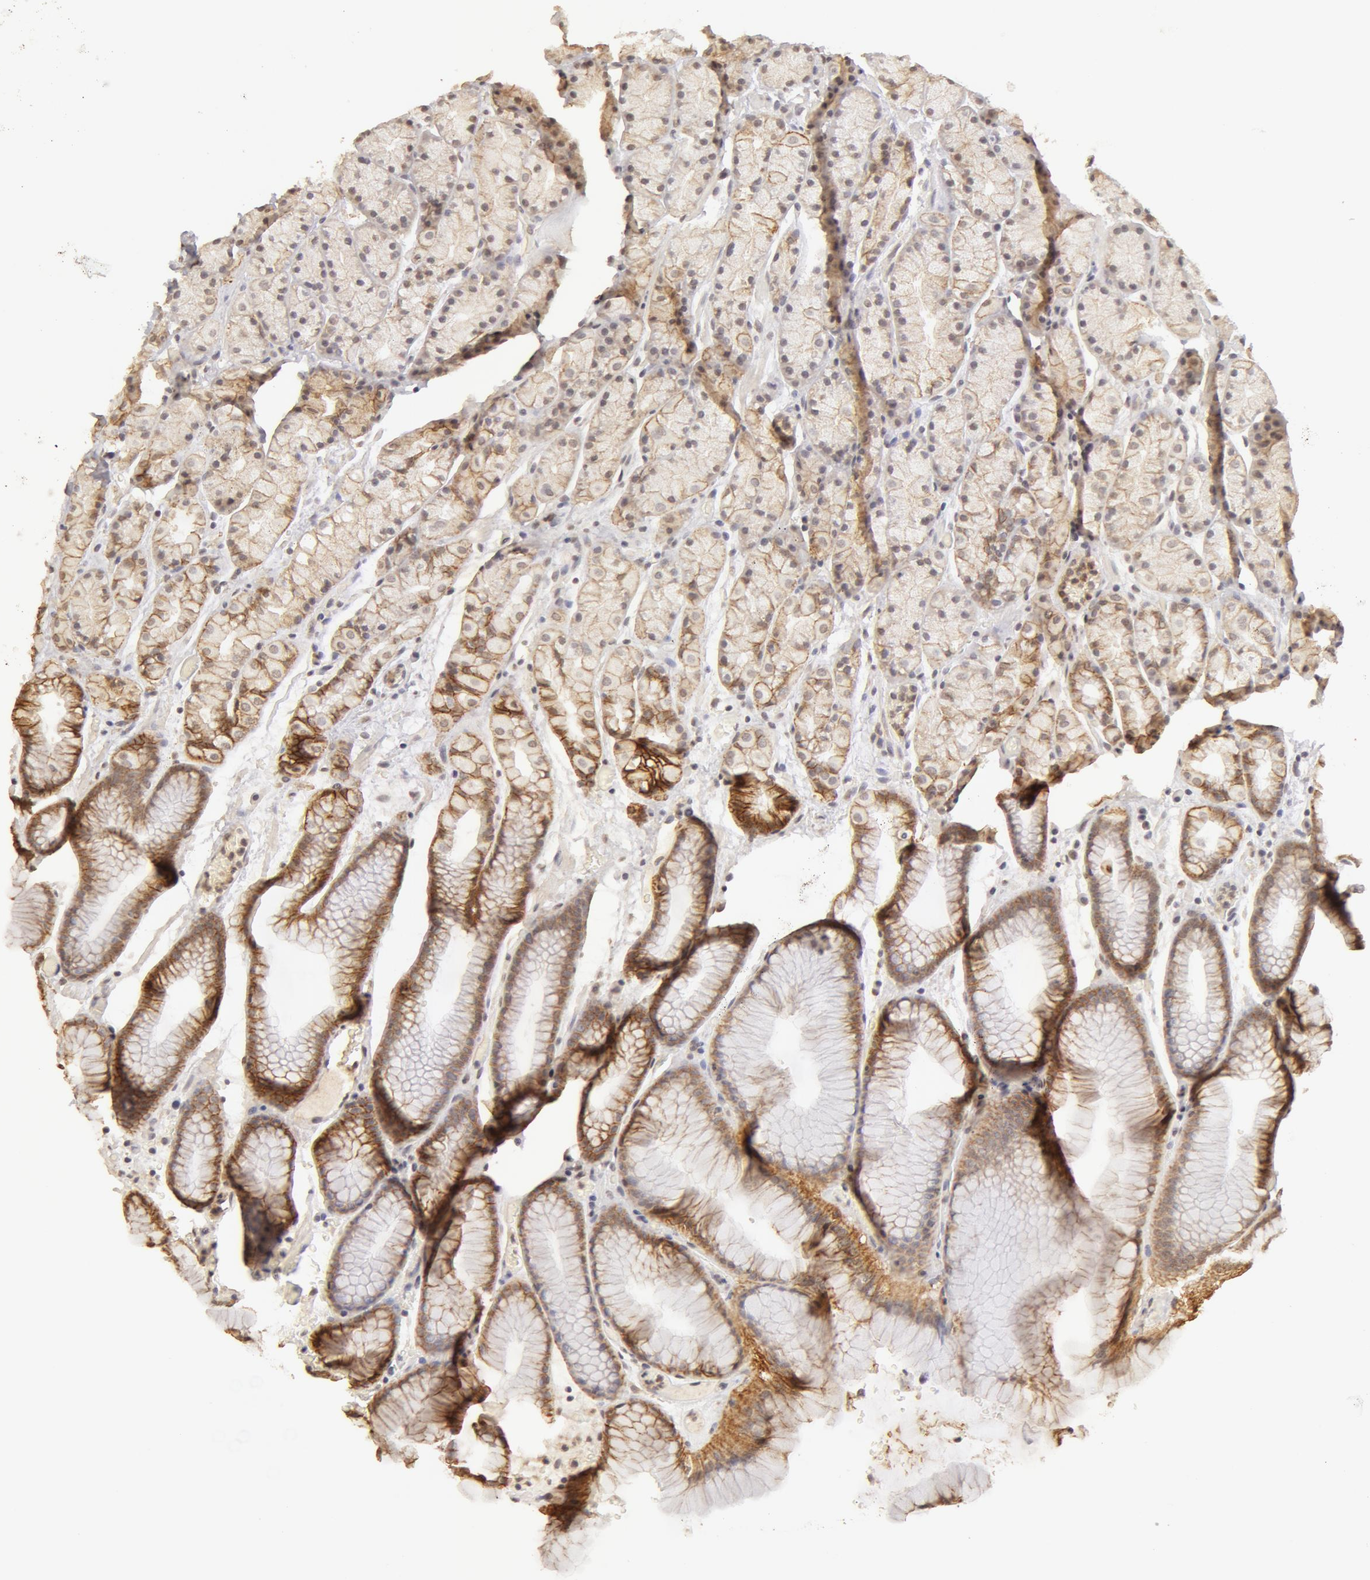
{"staining": {"intensity": "moderate", "quantity": ">75%", "location": "cytoplasmic/membranous"}, "tissue": "stomach", "cell_type": "Glandular cells", "image_type": "normal", "snomed": [{"axis": "morphology", "description": "Normal tissue, NOS"}, {"axis": "topography", "description": "Stomach, upper"}], "caption": "A high-resolution image shows IHC staining of unremarkable stomach, which exhibits moderate cytoplasmic/membranous staining in approximately >75% of glandular cells.", "gene": "ADAM10", "patient": {"sex": "male", "age": 72}}